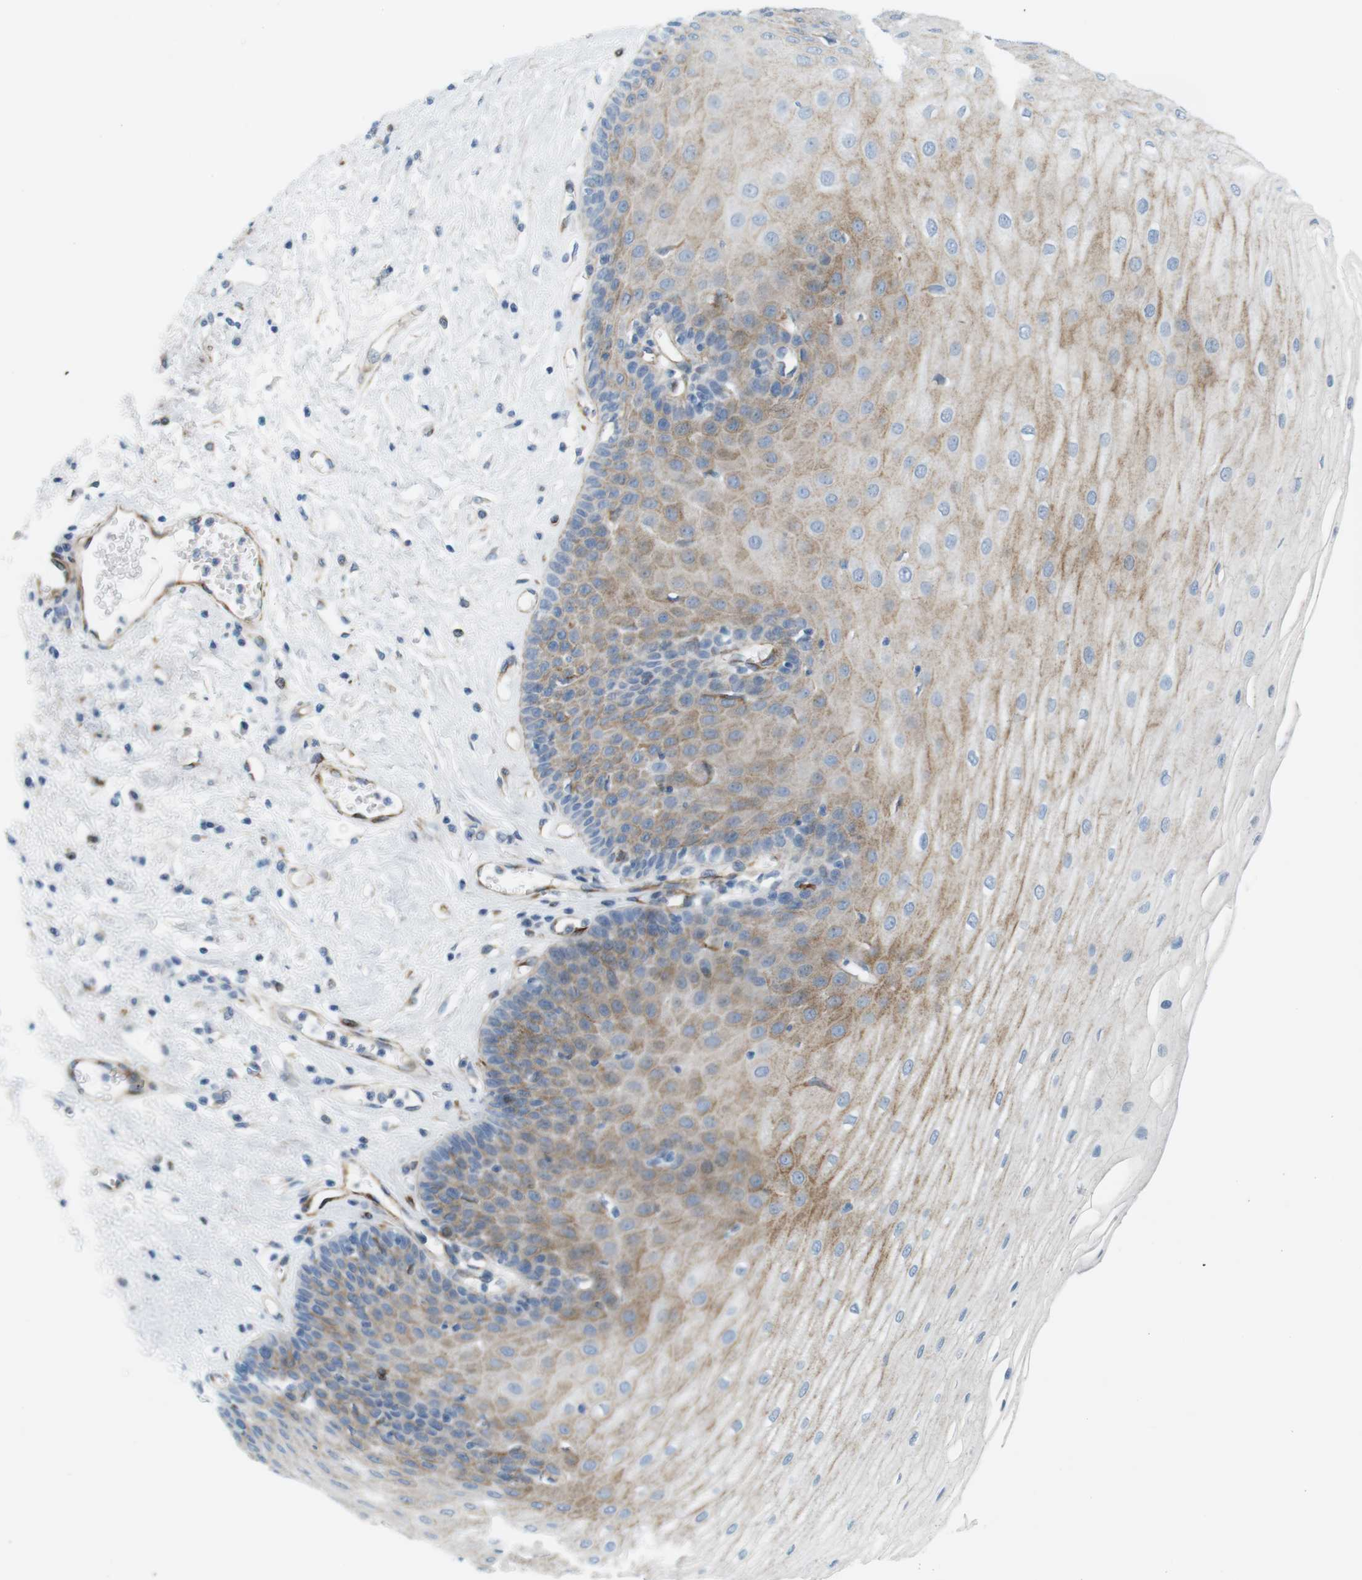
{"staining": {"intensity": "weak", "quantity": "25%-75%", "location": "cytoplasmic/membranous"}, "tissue": "esophagus", "cell_type": "Squamous epithelial cells", "image_type": "normal", "snomed": [{"axis": "morphology", "description": "Normal tissue, NOS"}, {"axis": "morphology", "description": "Squamous cell carcinoma, NOS"}, {"axis": "topography", "description": "Esophagus"}], "caption": "Immunohistochemical staining of benign esophagus demonstrates weak cytoplasmic/membranous protein staining in approximately 25%-75% of squamous epithelial cells. (Brightfield microscopy of DAB IHC at high magnification).", "gene": "MYH9", "patient": {"sex": "male", "age": 65}}